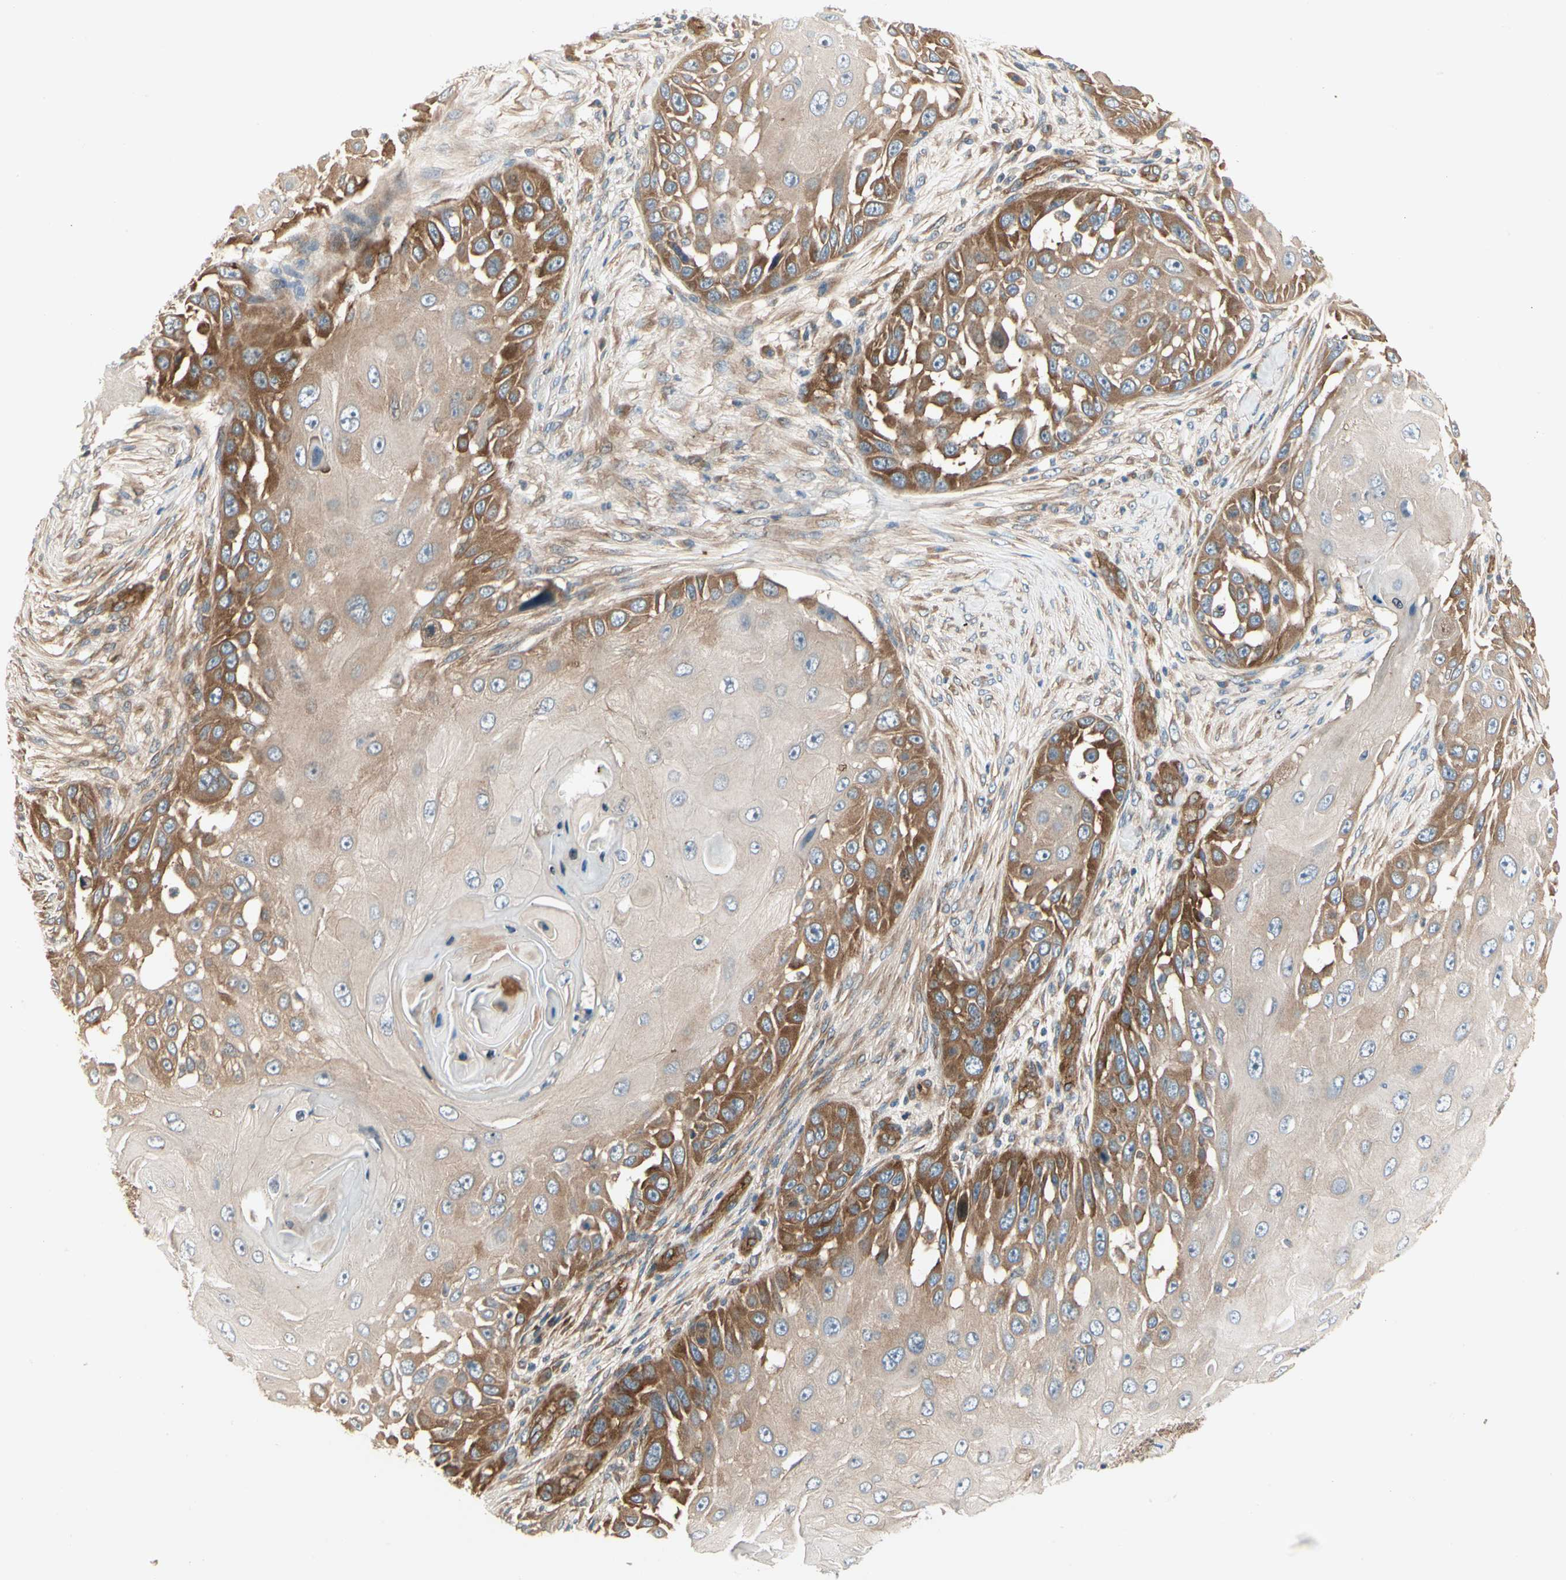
{"staining": {"intensity": "strong", "quantity": ">75%", "location": "cytoplasmic/membranous"}, "tissue": "skin cancer", "cell_type": "Tumor cells", "image_type": "cancer", "snomed": [{"axis": "morphology", "description": "Squamous cell carcinoma, NOS"}, {"axis": "topography", "description": "Skin"}], "caption": "Immunohistochemistry (IHC) of human squamous cell carcinoma (skin) shows high levels of strong cytoplasmic/membranous staining in about >75% of tumor cells.", "gene": "ROCK2", "patient": {"sex": "female", "age": 44}}